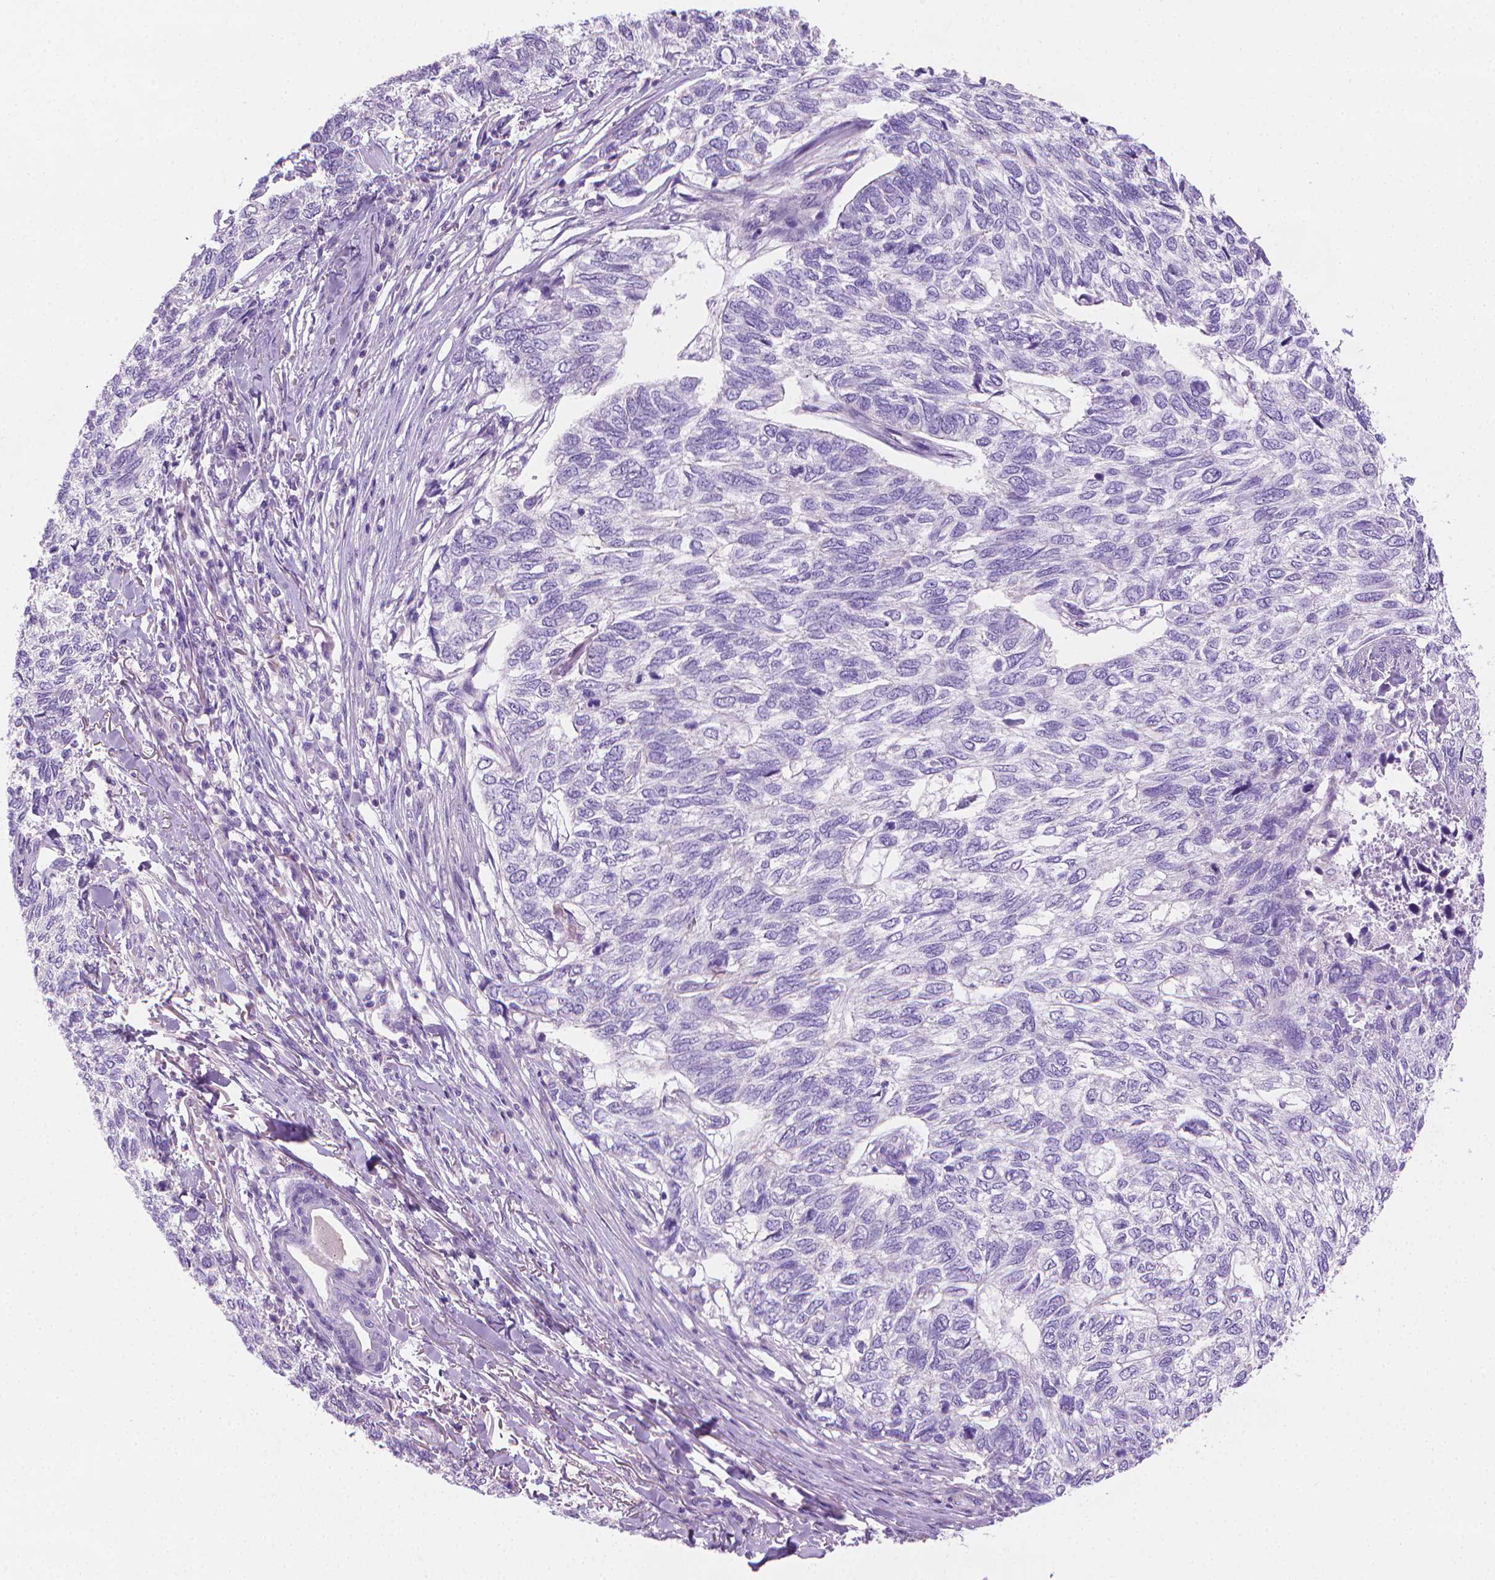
{"staining": {"intensity": "negative", "quantity": "none", "location": "none"}, "tissue": "skin cancer", "cell_type": "Tumor cells", "image_type": "cancer", "snomed": [{"axis": "morphology", "description": "Basal cell carcinoma"}, {"axis": "topography", "description": "Skin"}], "caption": "Immunohistochemistry of skin basal cell carcinoma shows no expression in tumor cells.", "gene": "FASN", "patient": {"sex": "female", "age": 65}}